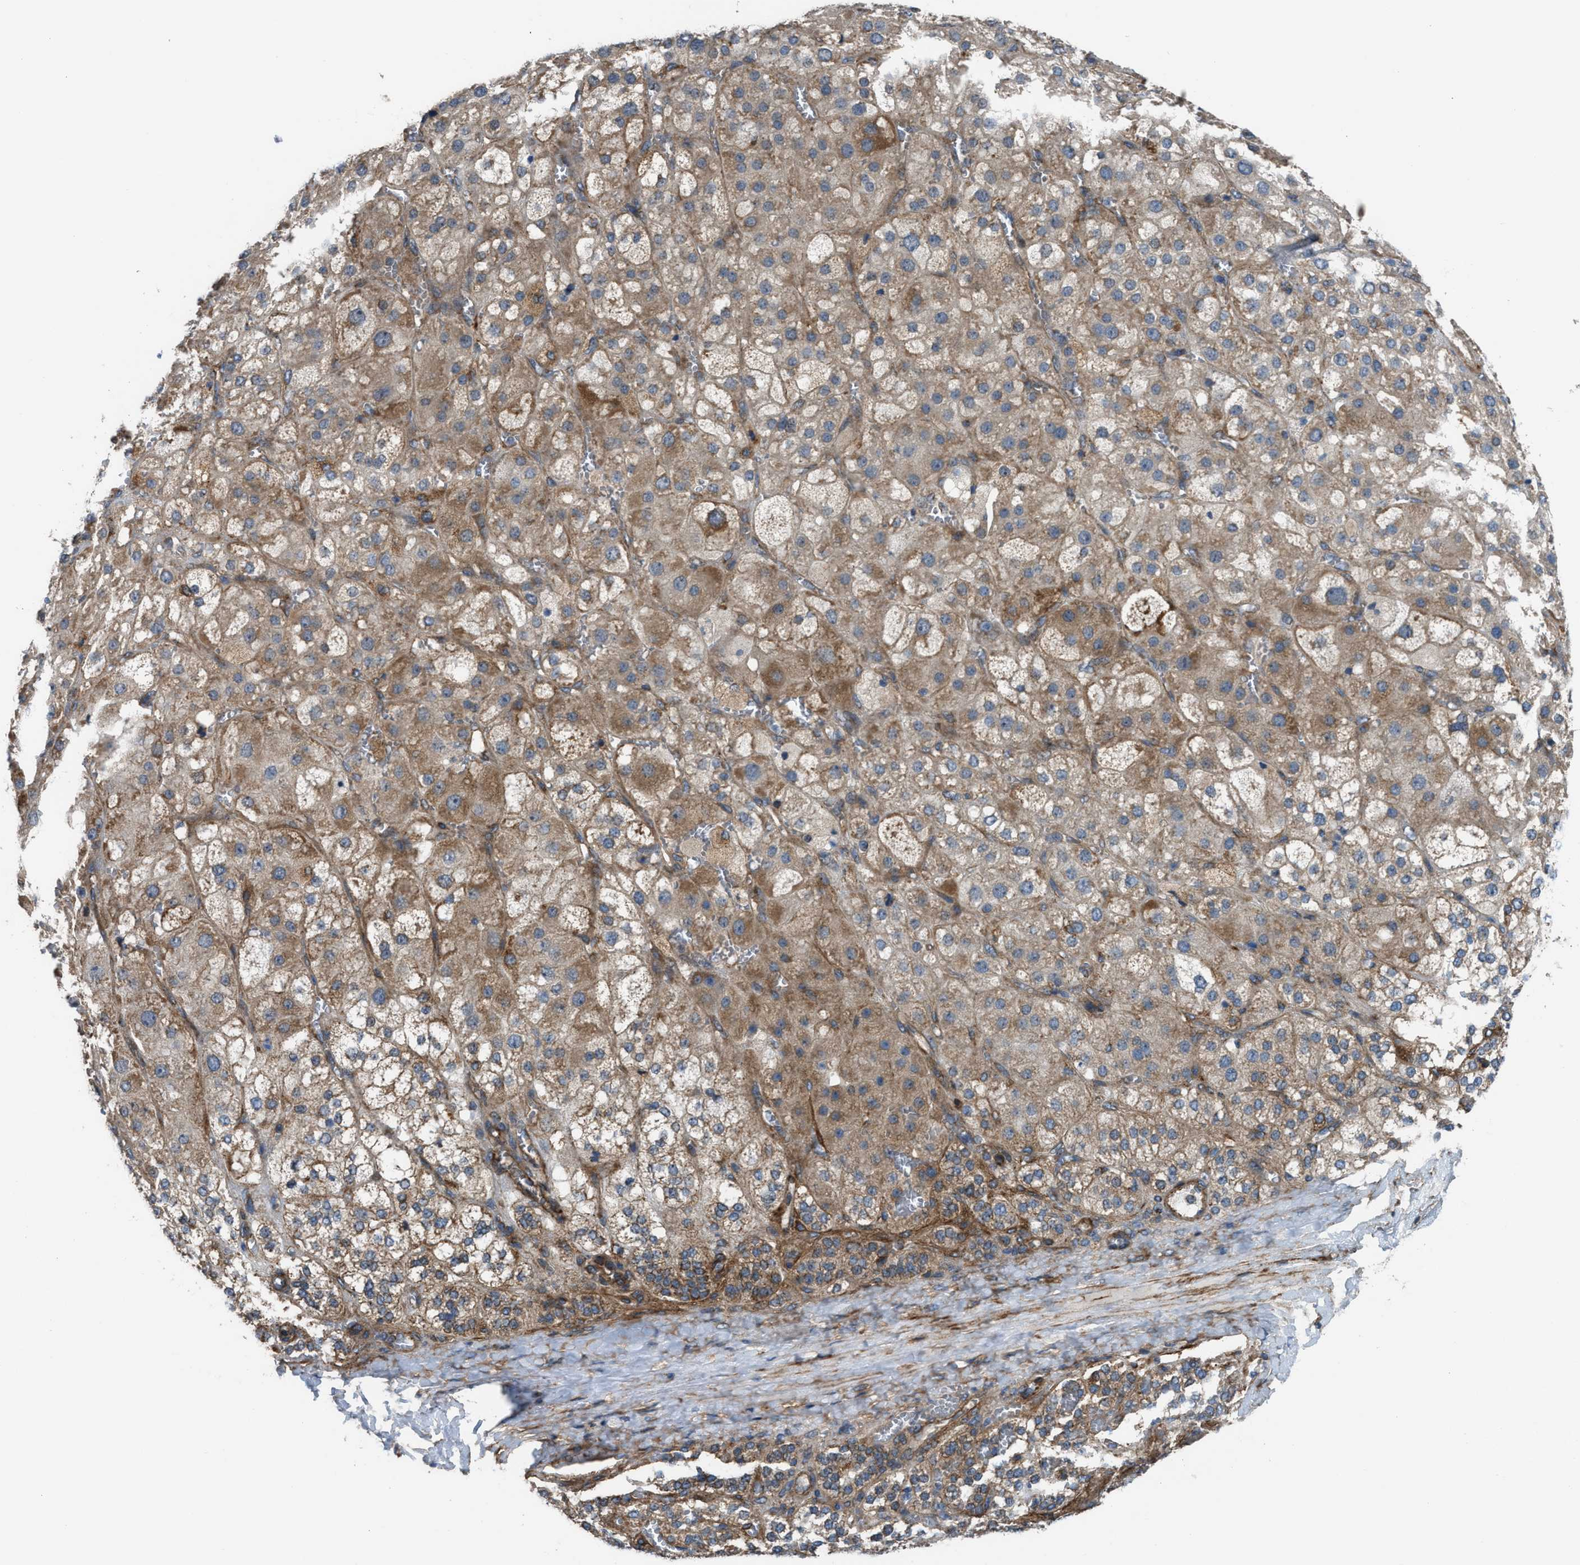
{"staining": {"intensity": "moderate", "quantity": ">75%", "location": "cytoplasmic/membranous"}, "tissue": "adrenal gland", "cell_type": "Glandular cells", "image_type": "normal", "snomed": [{"axis": "morphology", "description": "Normal tissue, NOS"}, {"axis": "topography", "description": "Adrenal gland"}], "caption": "Immunohistochemistry (IHC) image of normal adrenal gland: adrenal gland stained using immunohistochemistry shows medium levels of moderate protein expression localized specifically in the cytoplasmic/membranous of glandular cells, appearing as a cytoplasmic/membranous brown color.", "gene": "SLC10A3", "patient": {"sex": "female", "age": 47}}